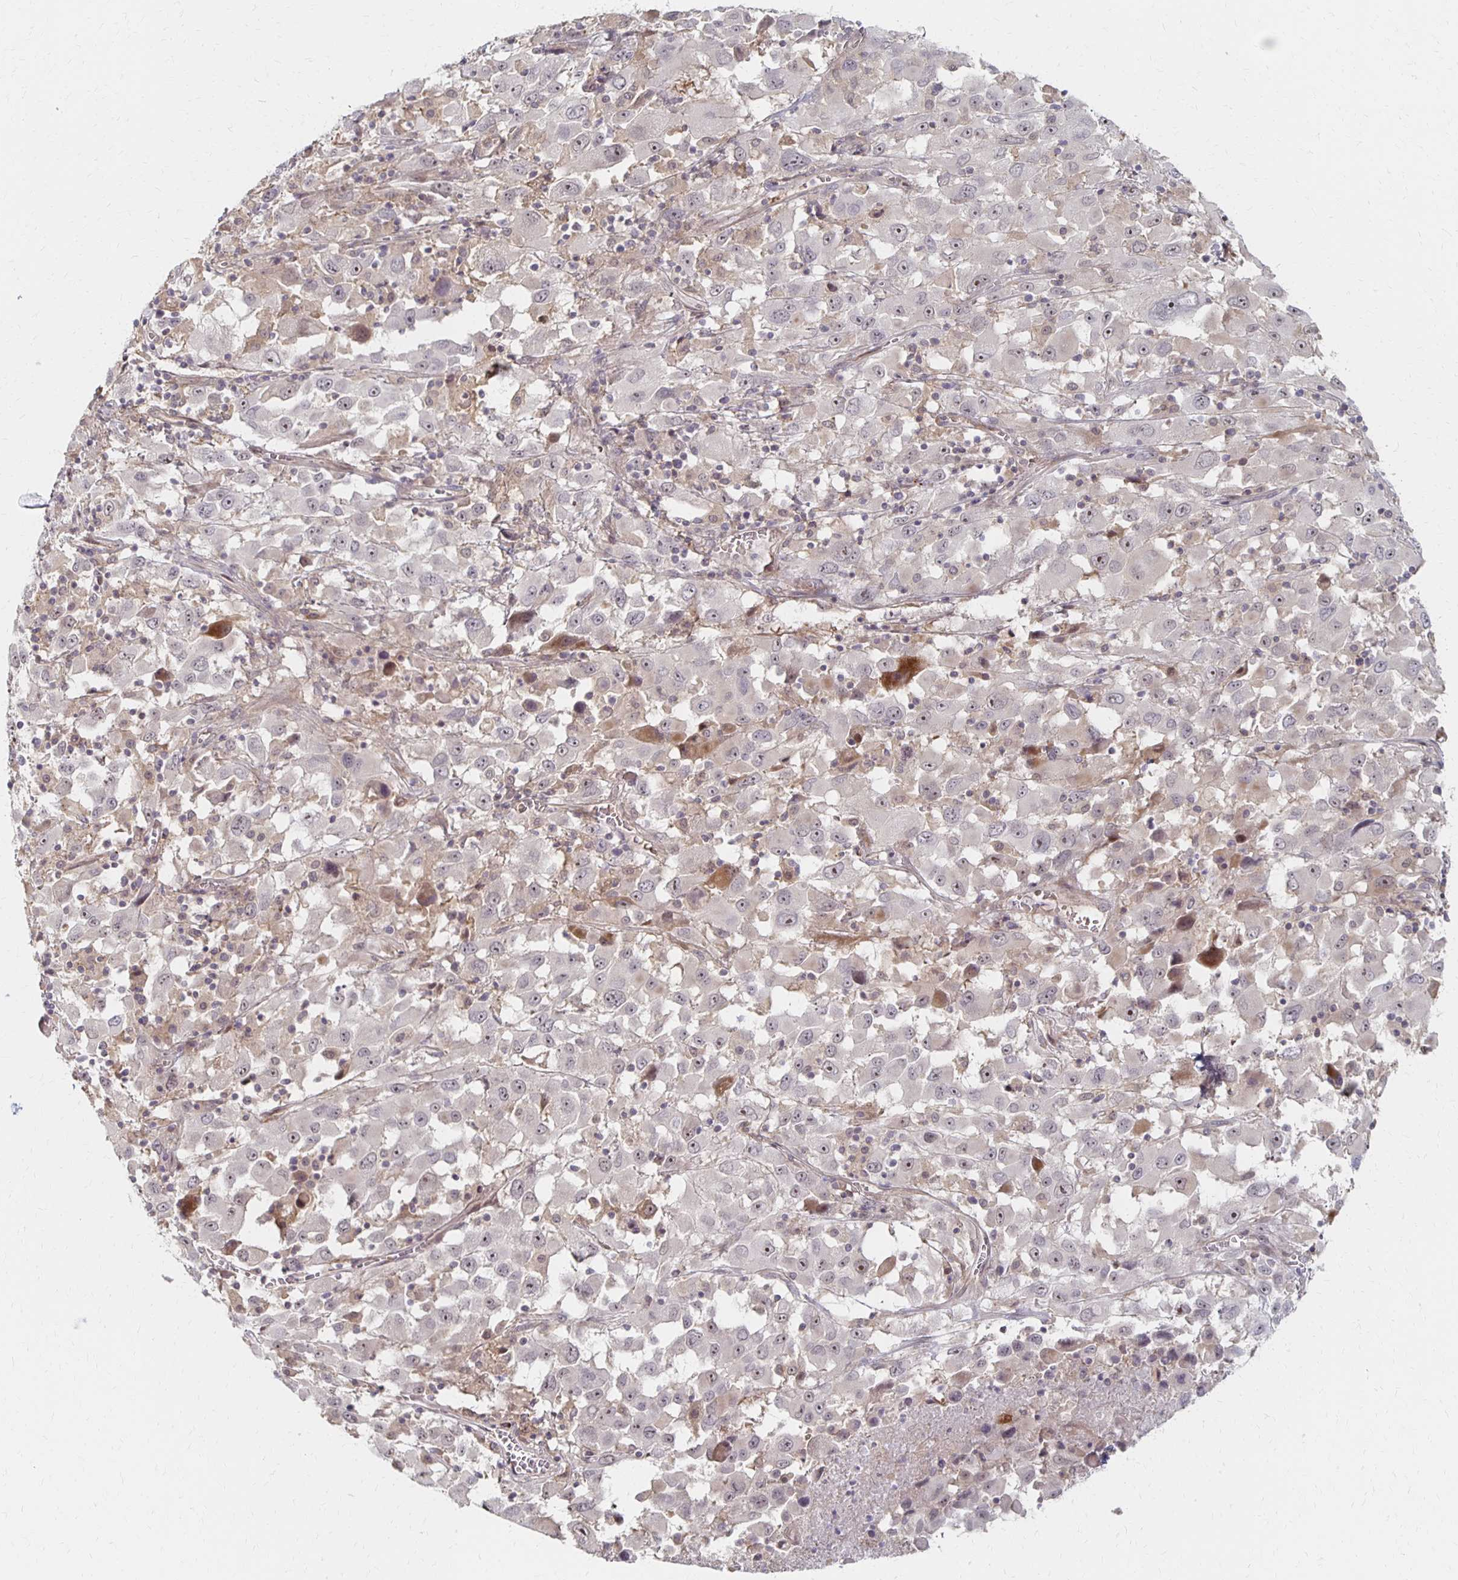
{"staining": {"intensity": "strong", "quantity": "<25%", "location": "cytoplasmic/membranous"}, "tissue": "melanoma", "cell_type": "Tumor cells", "image_type": "cancer", "snomed": [{"axis": "morphology", "description": "Malignant melanoma, Metastatic site"}, {"axis": "topography", "description": "Soft tissue"}], "caption": "The micrograph exhibits staining of melanoma, revealing strong cytoplasmic/membranous protein staining (brown color) within tumor cells.", "gene": "PRKCB", "patient": {"sex": "male", "age": 50}}